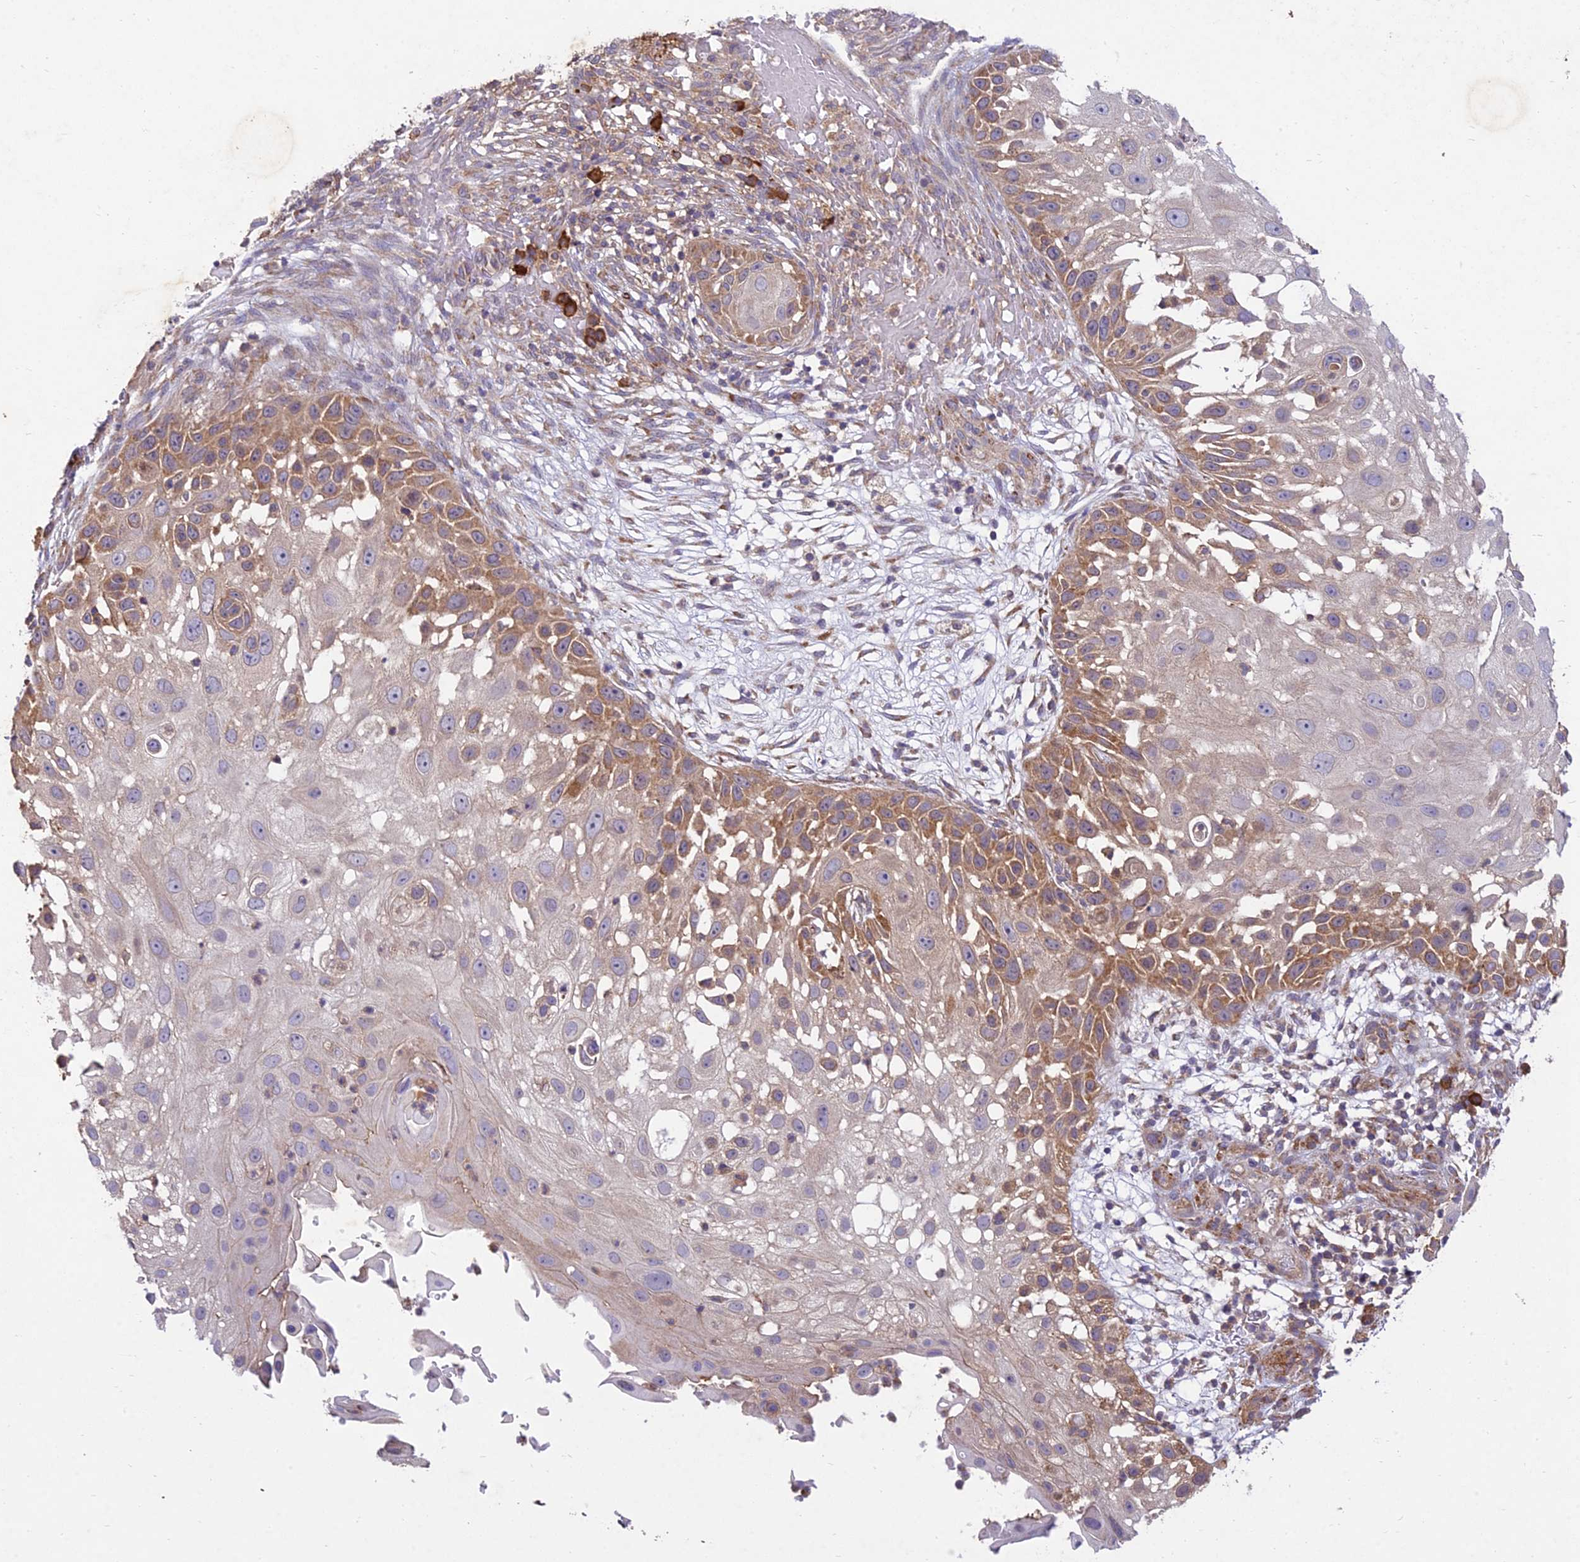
{"staining": {"intensity": "moderate", "quantity": "25%-75%", "location": "cytoplasmic/membranous"}, "tissue": "skin cancer", "cell_type": "Tumor cells", "image_type": "cancer", "snomed": [{"axis": "morphology", "description": "Squamous cell carcinoma, NOS"}, {"axis": "topography", "description": "Skin"}], "caption": "This histopathology image exhibits immunohistochemistry staining of skin squamous cell carcinoma, with medium moderate cytoplasmic/membranous positivity in approximately 25%-75% of tumor cells.", "gene": "NXNL2", "patient": {"sex": "female", "age": 44}}